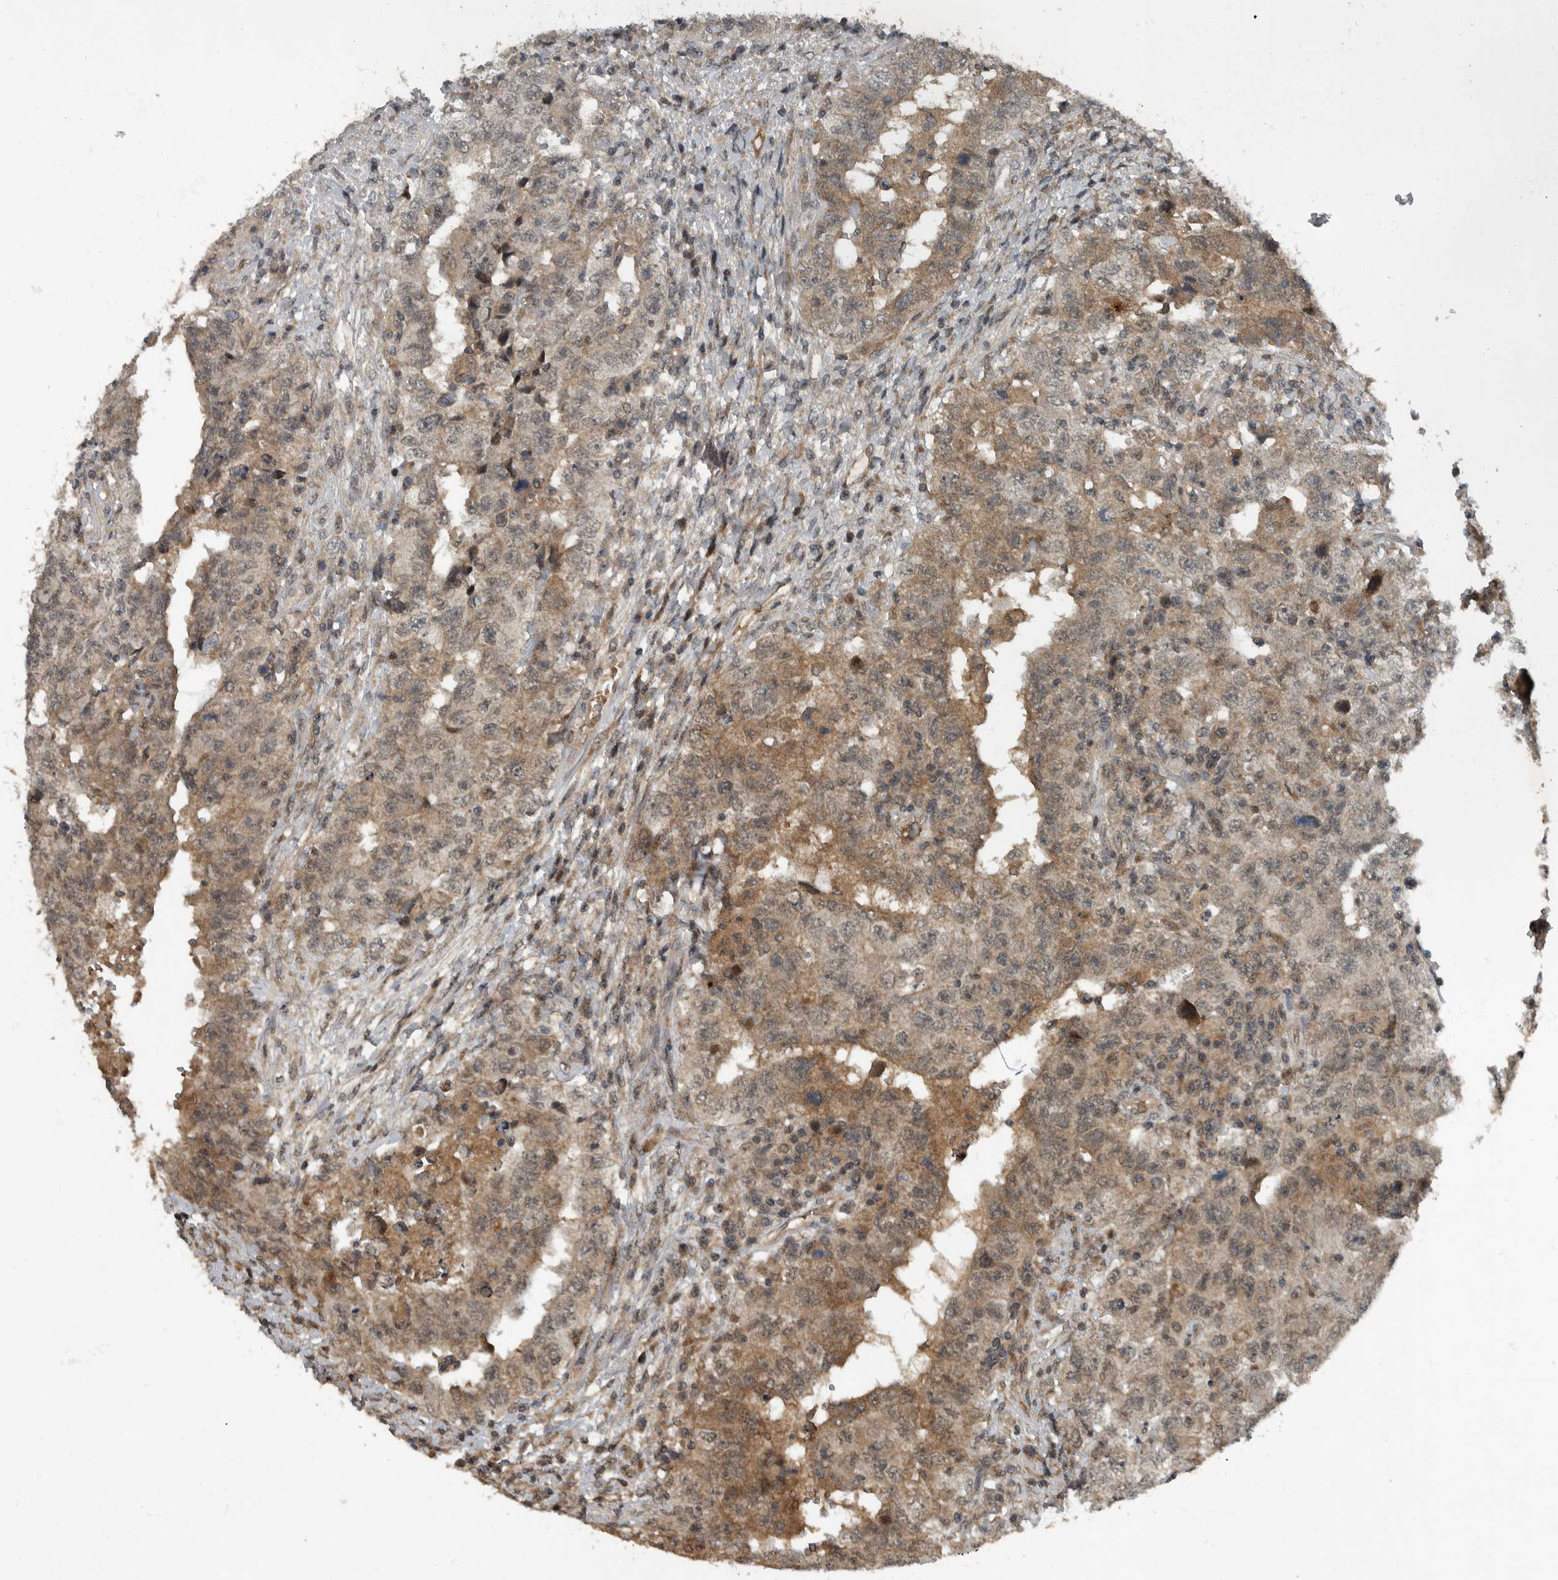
{"staining": {"intensity": "weak", "quantity": "25%-75%", "location": "cytoplasmic/membranous,nuclear"}, "tissue": "testis cancer", "cell_type": "Tumor cells", "image_type": "cancer", "snomed": [{"axis": "morphology", "description": "Carcinoma, Embryonal, NOS"}, {"axis": "topography", "description": "Testis"}], "caption": "Immunohistochemical staining of testis cancer (embryonal carcinoma) exhibits low levels of weak cytoplasmic/membranous and nuclear protein positivity in approximately 25%-75% of tumor cells. (DAB (3,3'-diaminobenzidine) IHC, brown staining for protein, blue staining for nuclei).", "gene": "FOXO1", "patient": {"sex": "male", "age": 26}}